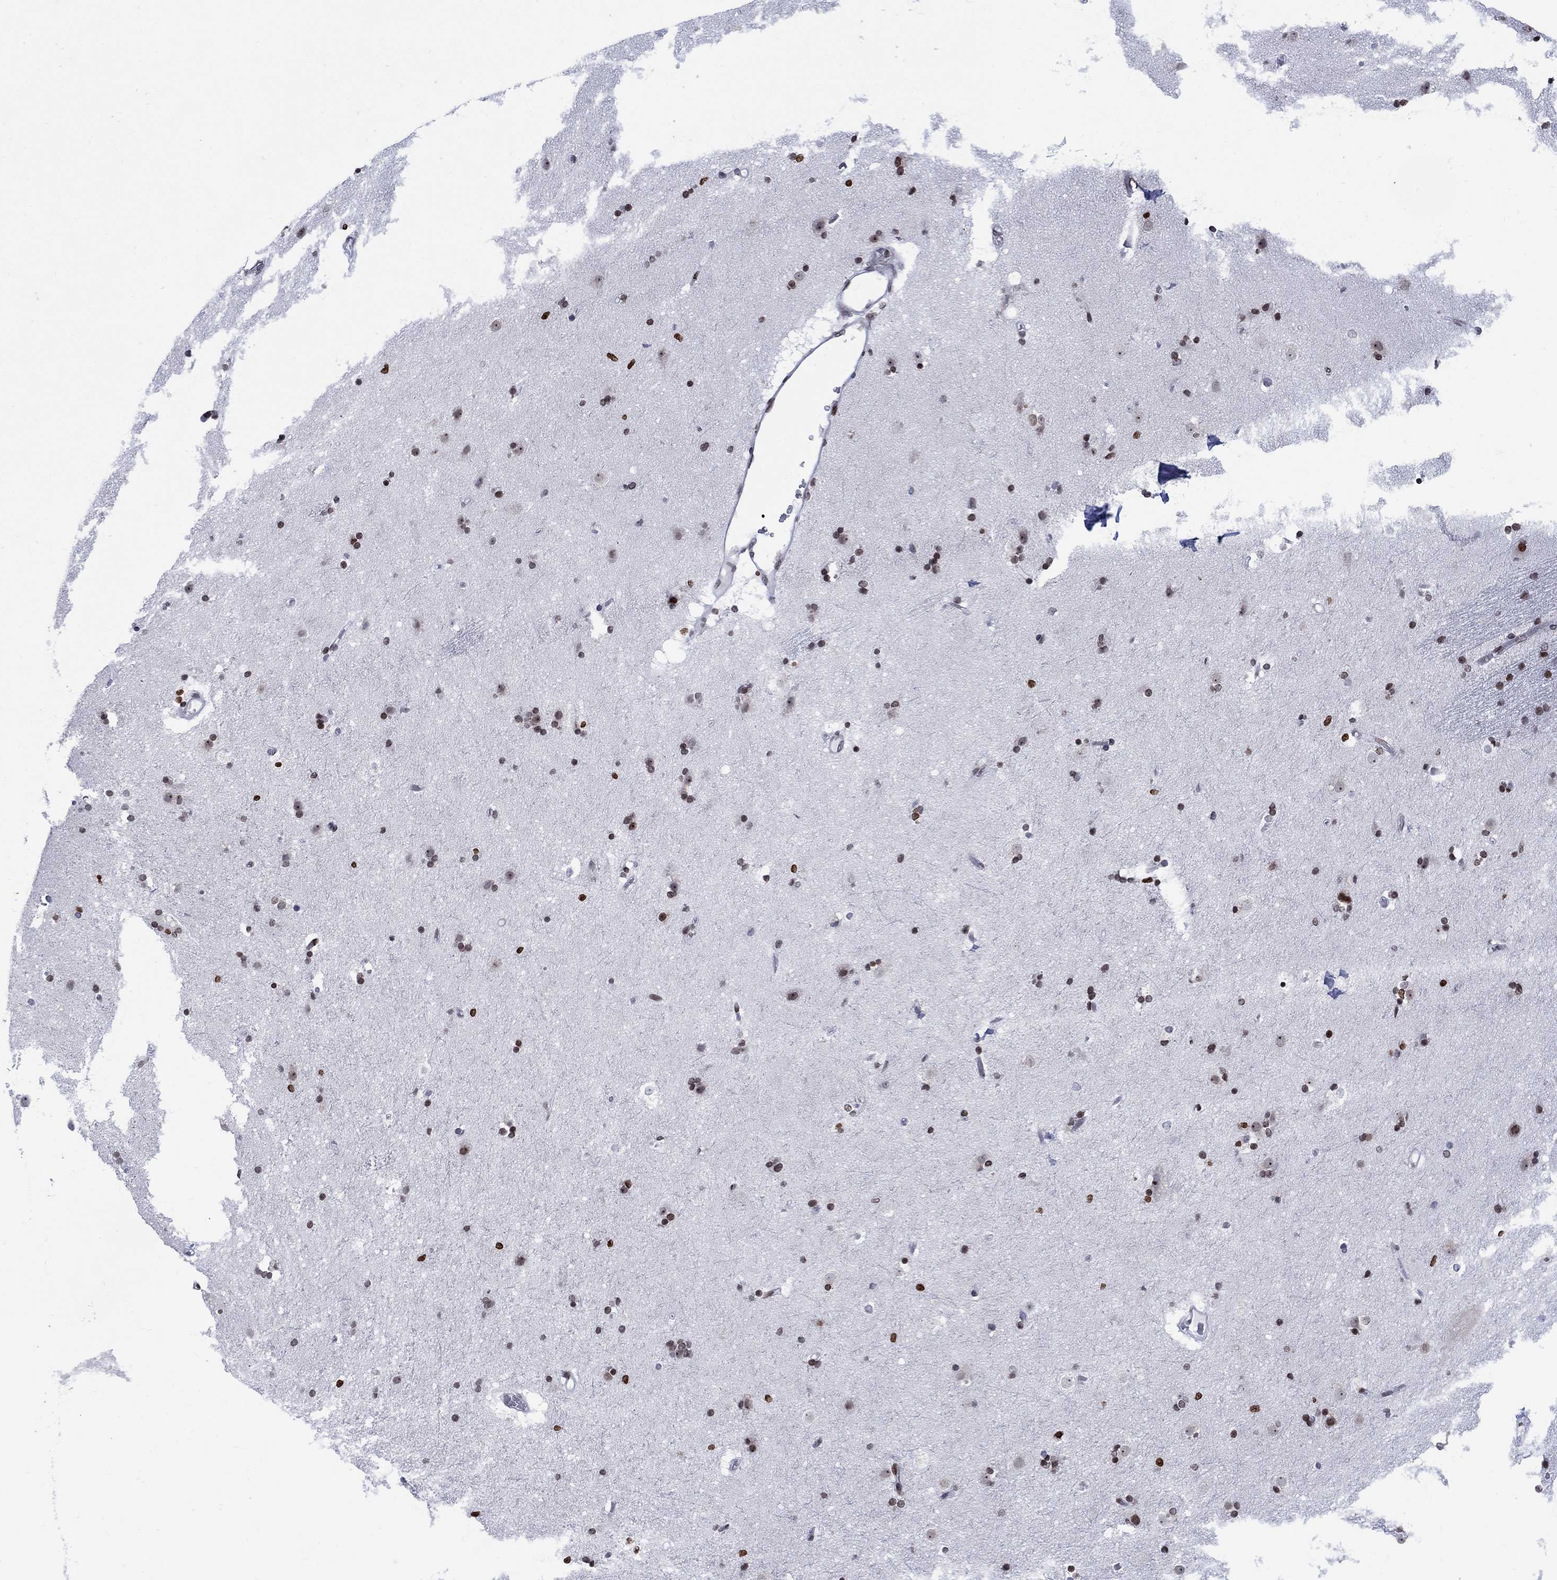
{"staining": {"intensity": "strong", "quantity": "25%-75%", "location": "nuclear"}, "tissue": "caudate", "cell_type": "Glial cells", "image_type": "normal", "snomed": [{"axis": "morphology", "description": "Normal tissue, NOS"}, {"axis": "topography", "description": "Lateral ventricle wall"}], "caption": "High-magnification brightfield microscopy of unremarkable caudate stained with DAB (brown) and counterstained with hematoxylin (blue). glial cells exhibit strong nuclear positivity is appreciated in about25%-75% of cells.", "gene": "HMGA1", "patient": {"sex": "female", "age": 71}}